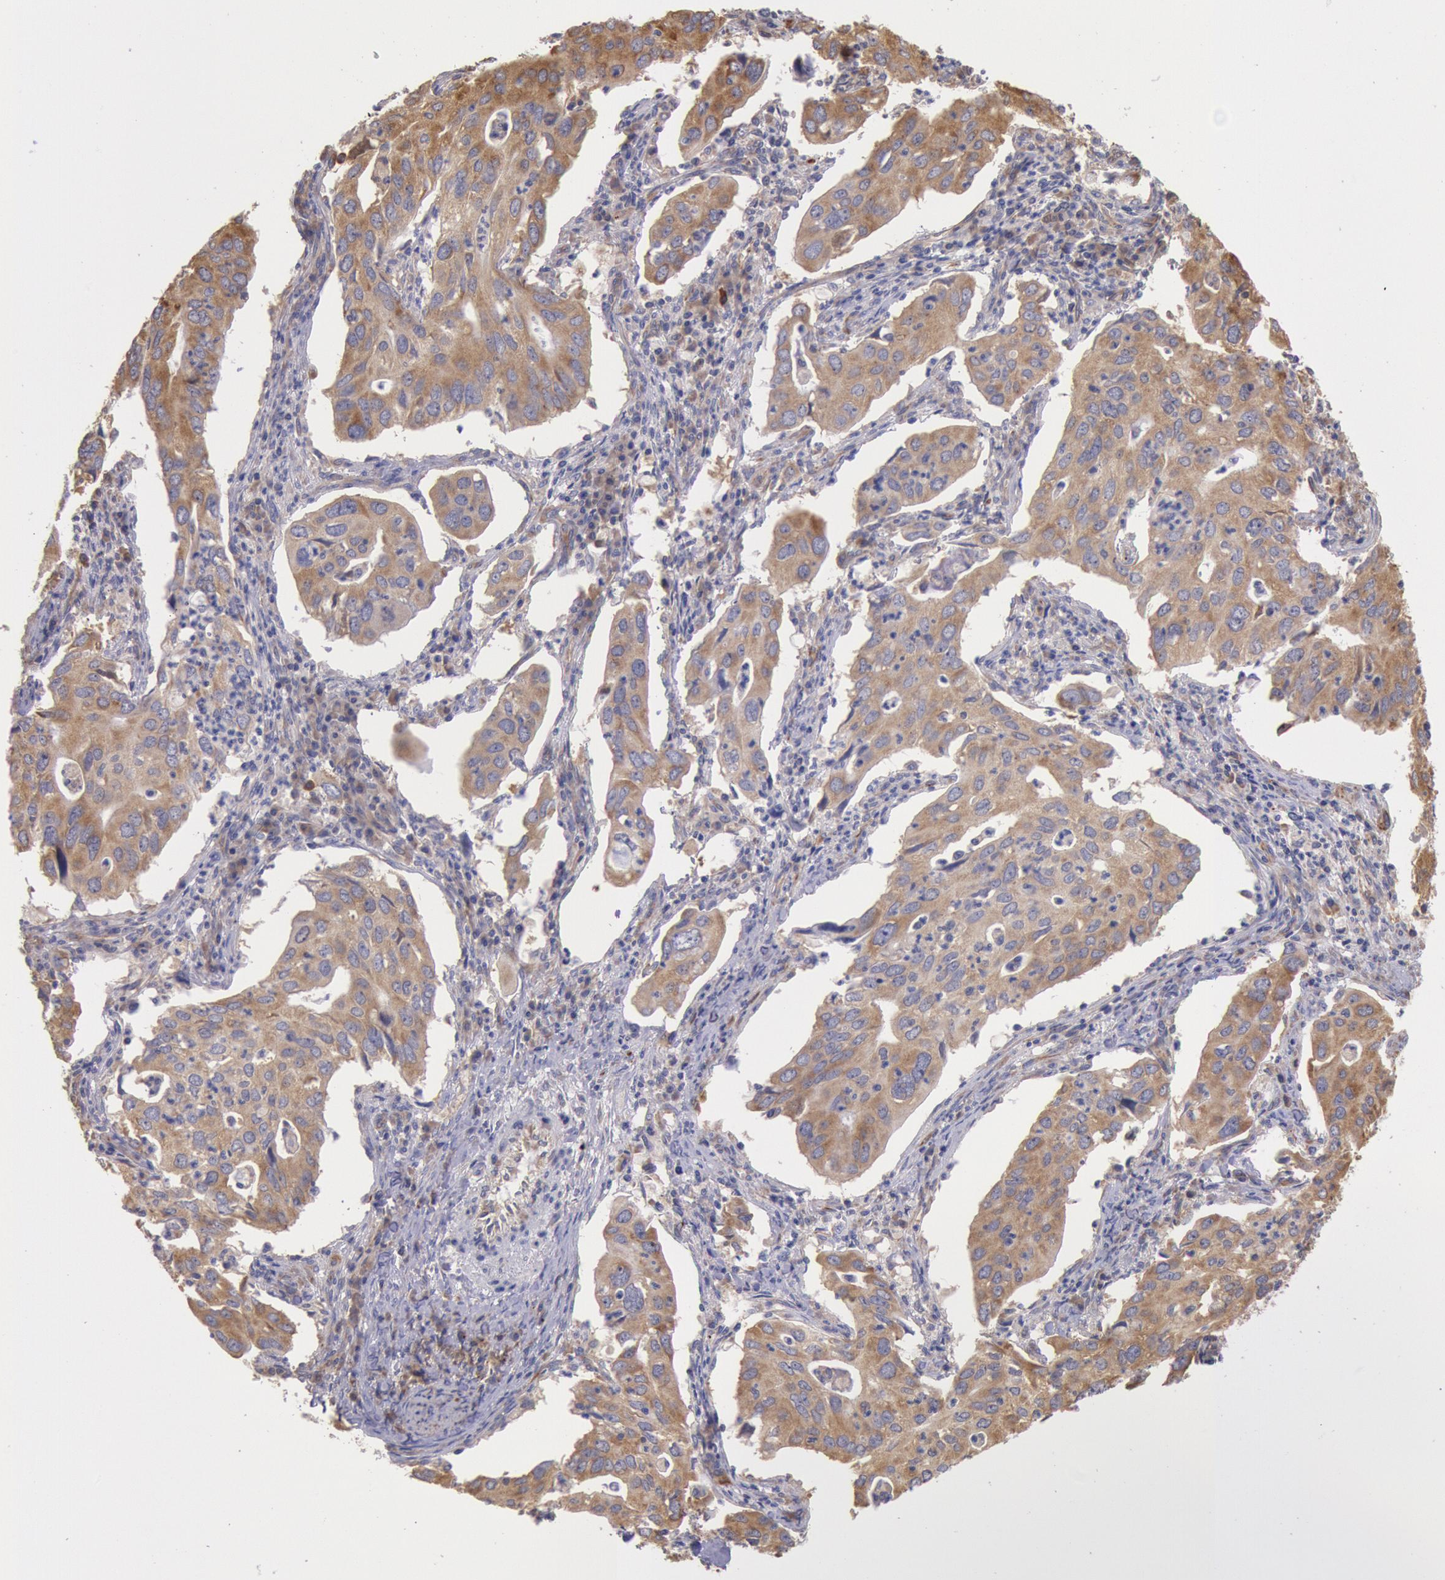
{"staining": {"intensity": "moderate", "quantity": ">75%", "location": "cytoplasmic/membranous"}, "tissue": "lung cancer", "cell_type": "Tumor cells", "image_type": "cancer", "snomed": [{"axis": "morphology", "description": "Adenocarcinoma, NOS"}, {"axis": "topography", "description": "Lung"}], "caption": "DAB immunohistochemical staining of adenocarcinoma (lung) demonstrates moderate cytoplasmic/membranous protein expression in approximately >75% of tumor cells.", "gene": "DRG1", "patient": {"sex": "male", "age": 48}}